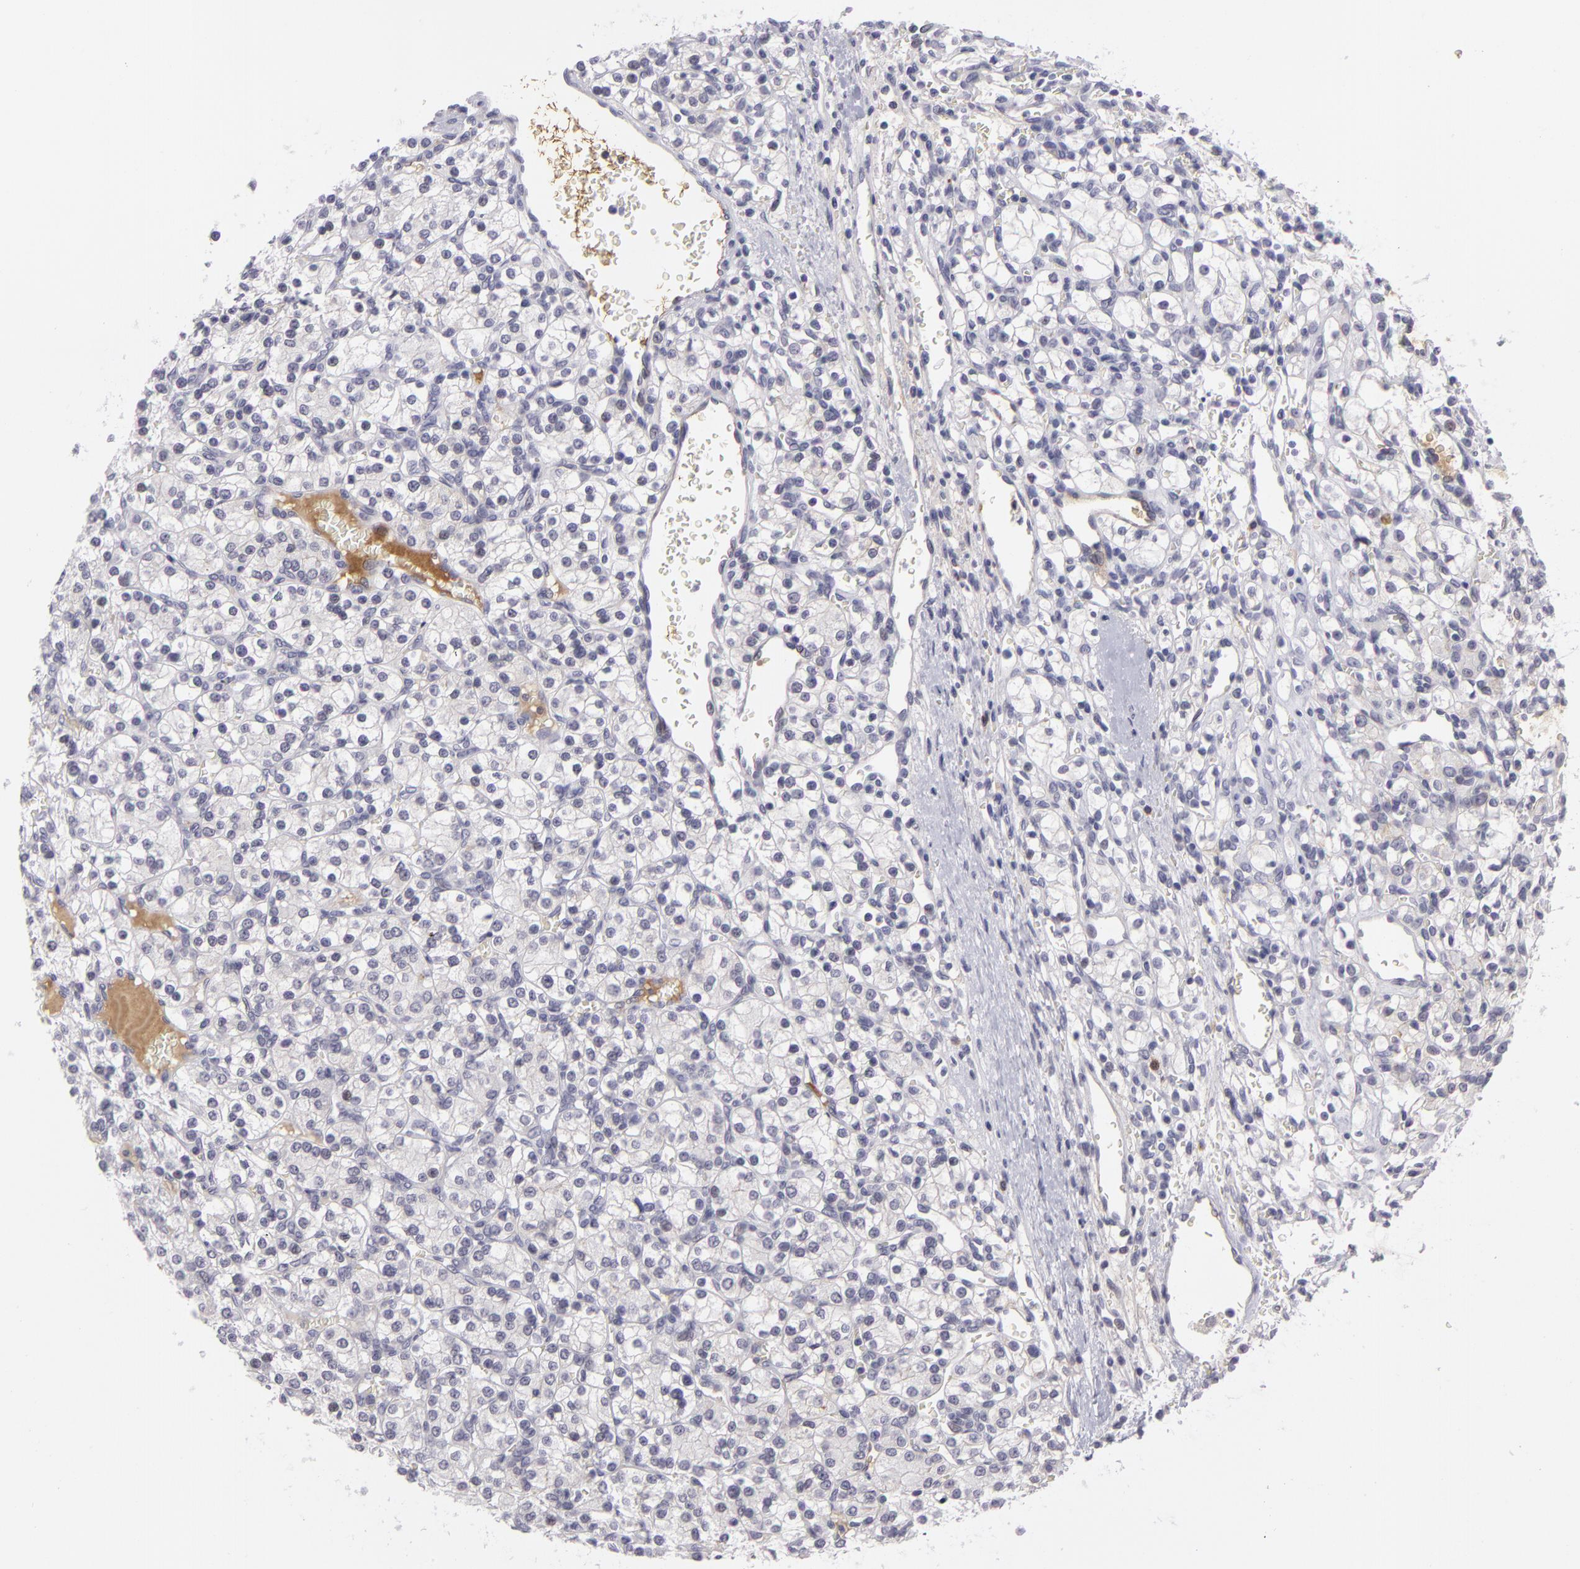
{"staining": {"intensity": "negative", "quantity": "none", "location": "none"}, "tissue": "renal cancer", "cell_type": "Tumor cells", "image_type": "cancer", "snomed": [{"axis": "morphology", "description": "Adenocarcinoma, NOS"}, {"axis": "topography", "description": "Kidney"}], "caption": "Tumor cells show no significant protein staining in renal cancer (adenocarcinoma).", "gene": "CTNNB1", "patient": {"sex": "female", "age": 62}}